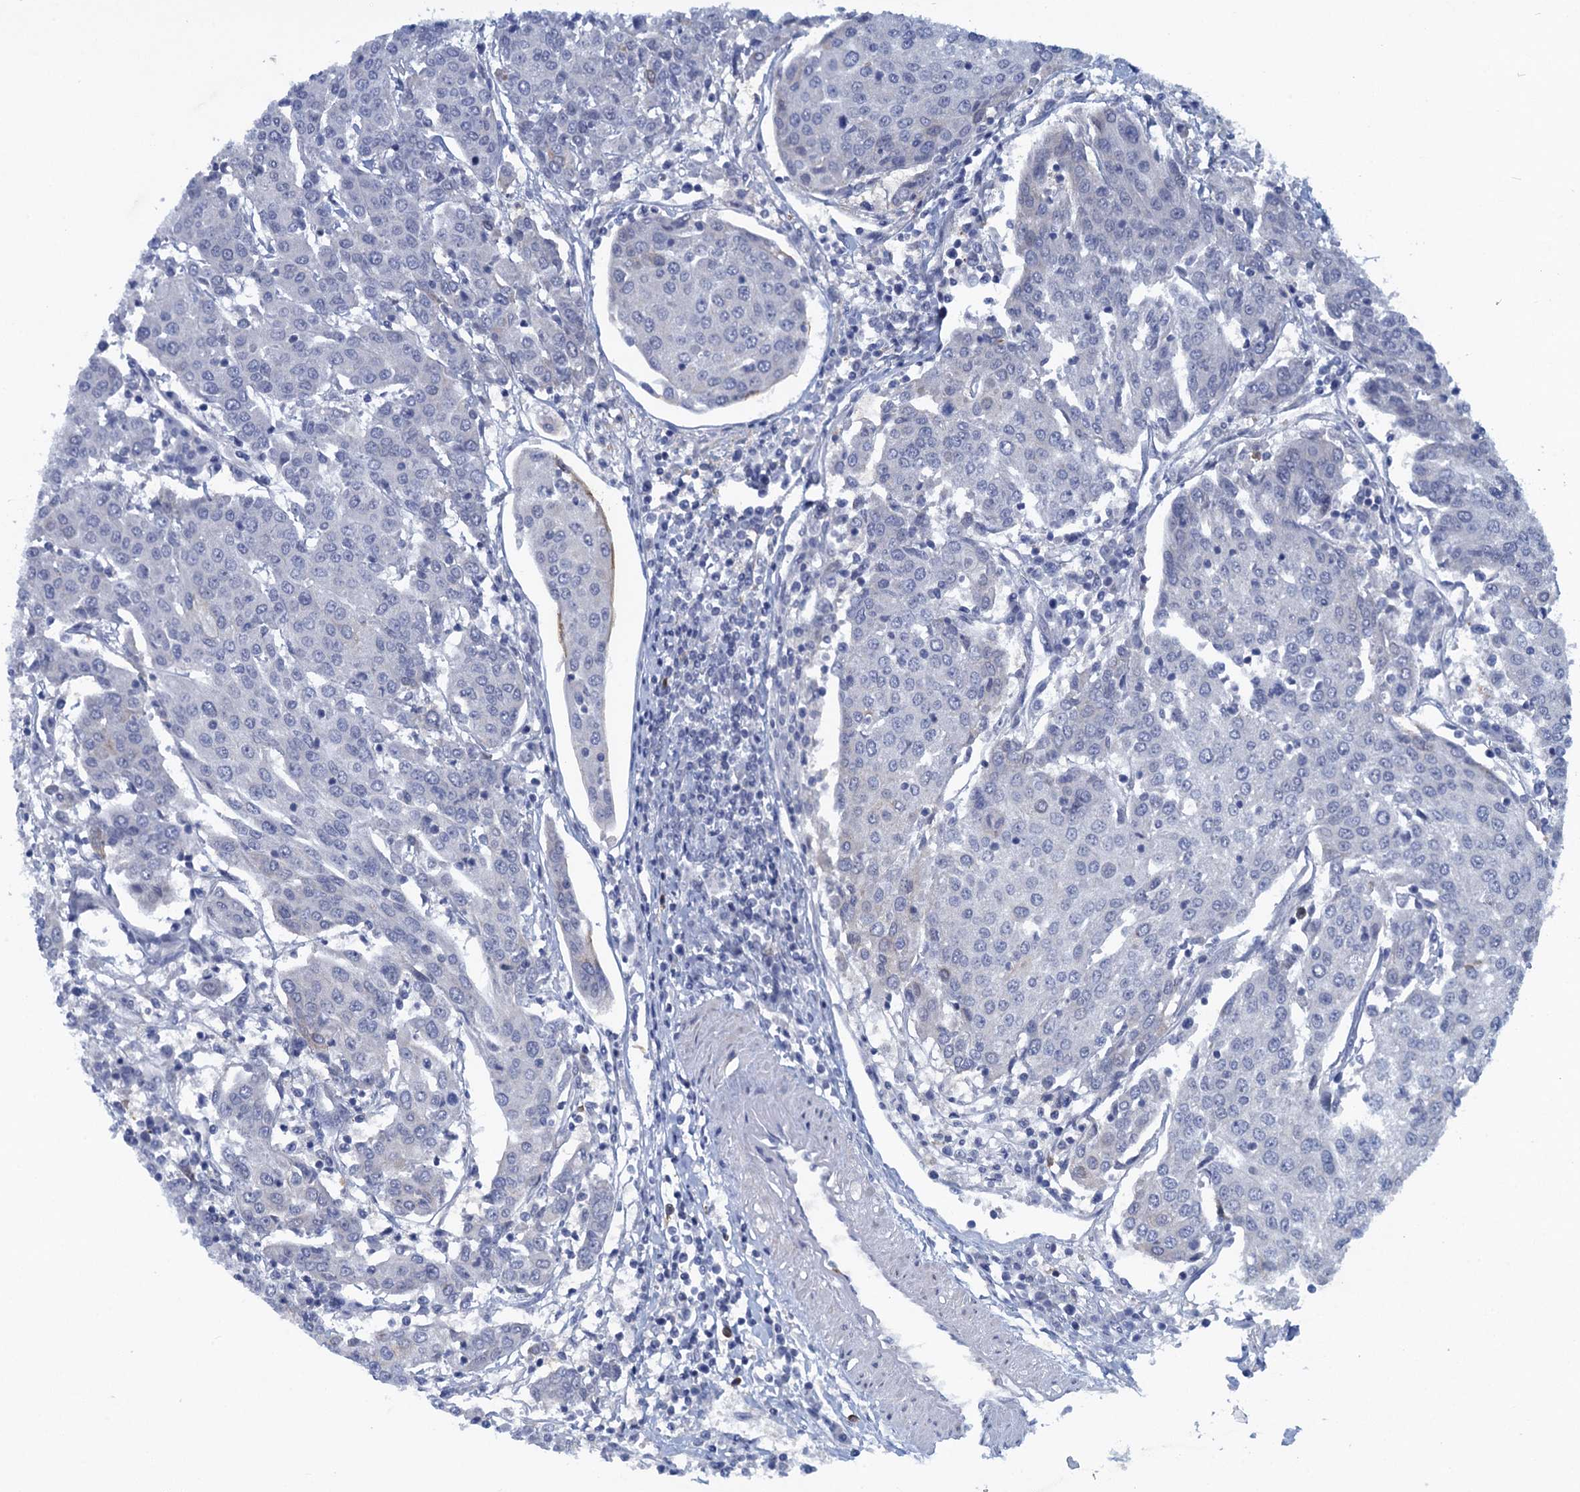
{"staining": {"intensity": "negative", "quantity": "none", "location": "none"}, "tissue": "urothelial cancer", "cell_type": "Tumor cells", "image_type": "cancer", "snomed": [{"axis": "morphology", "description": "Urothelial carcinoma, High grade"}, {"axis": "topography", "description": "Urinary bladder"}], "caption": "Immunohistochemistry image of human urothelial cancer stained for a protein (brown), which displays no expression in tumor cells.", "gene": "SCEL", "patient": {"sex": "female", "age": 85}}